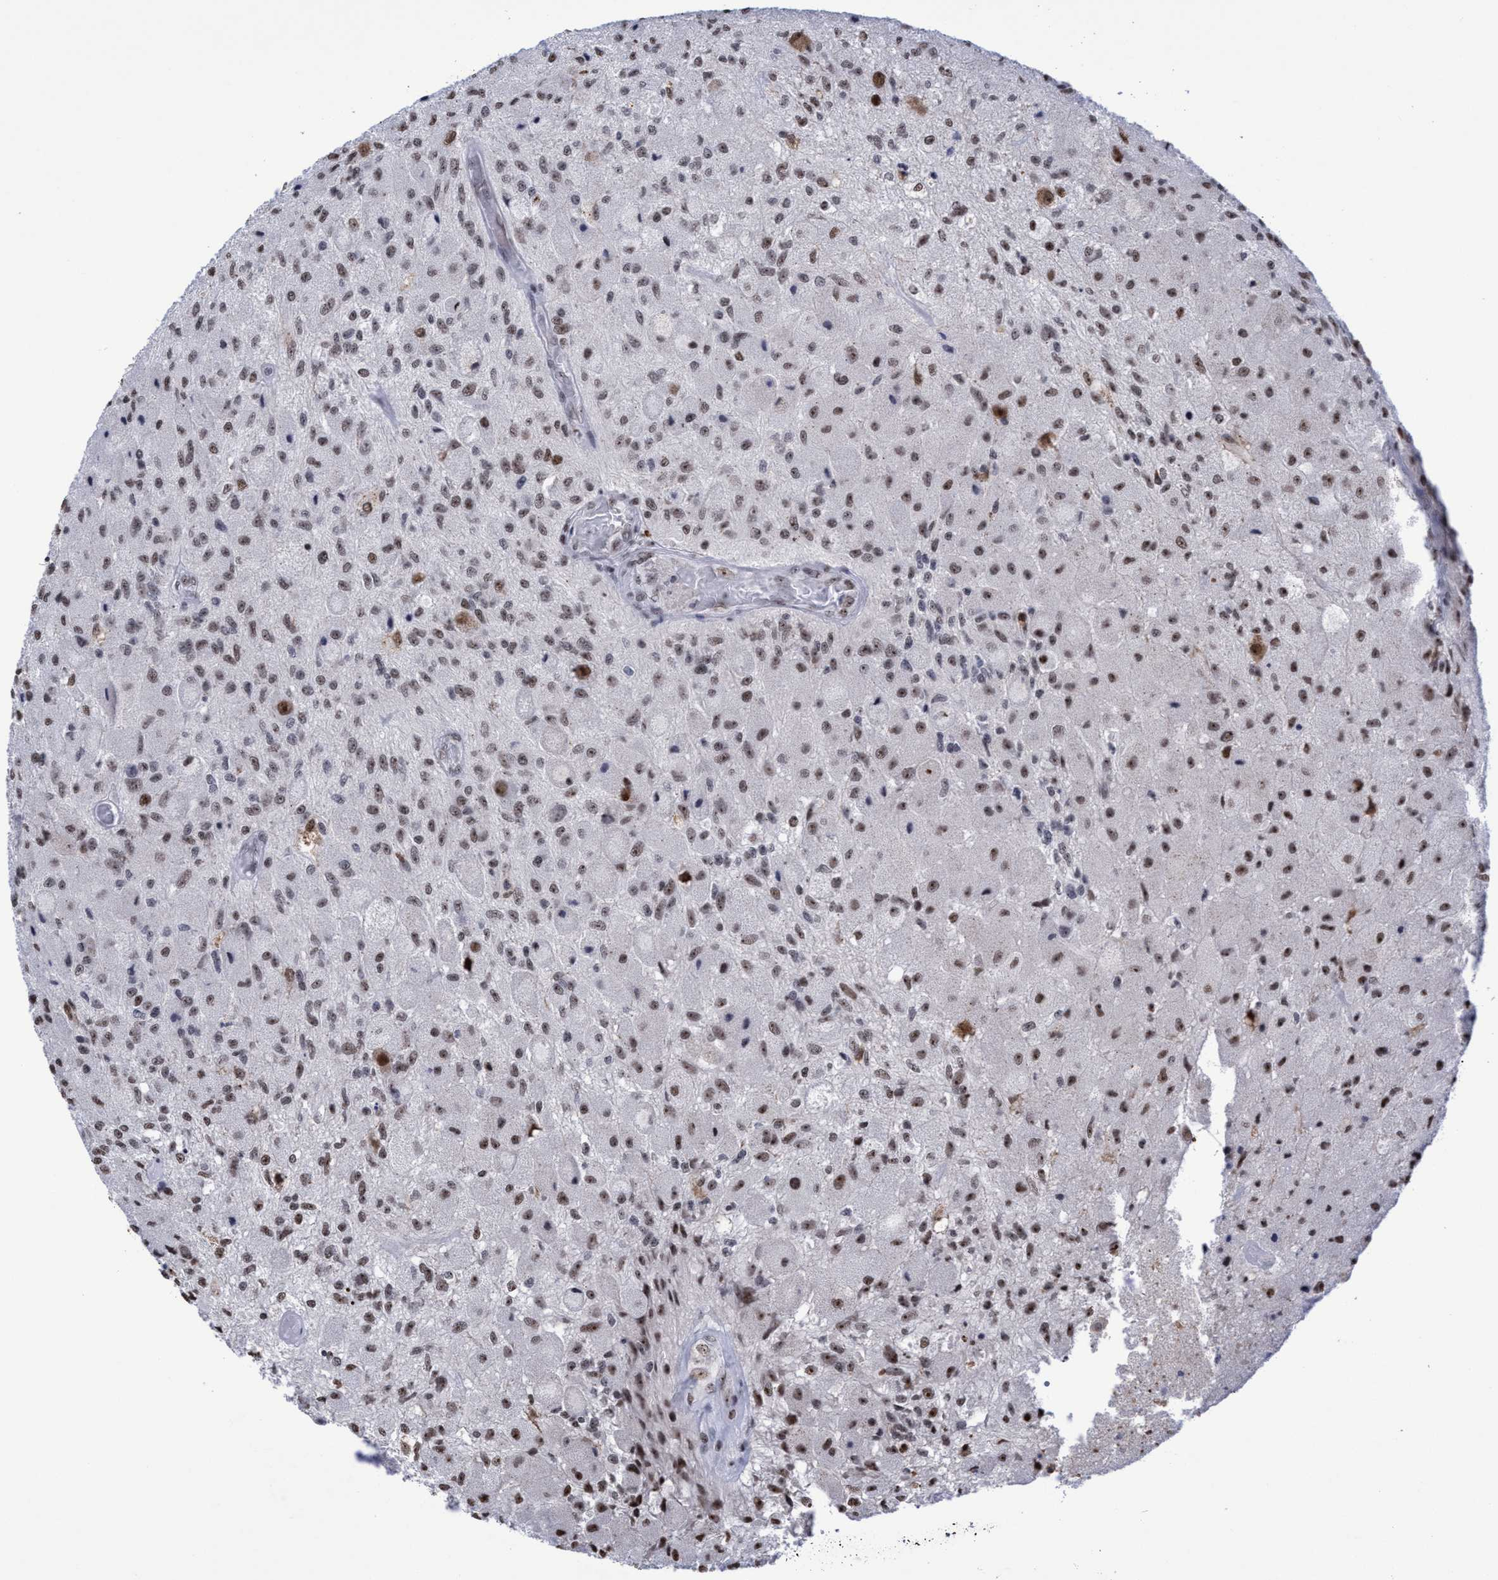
{"staining": {"intensity": "moderate", "quantity": "25%-75%", "location": "nuclear"}, "tissue": "glioma", "cell_type": "Tumor cells", "image_type": "cancer", "snomed": [{"axis": "morphology", "description": "Normal tissue, NOS"}, {"axis": "morphology", "description": "Glioma, malignant, High grade"}, {"axis": "topography", "description": "Cerebral cortex"}], "caption": "Protein expression analysis of high-grade glioma (malignant) reveals moderate nuclear staining in about 25%-75% of tumor cells. The staining was performed using DAB (3,3'-diaminobenzidine) to visualize the protein expression in brown, while the nuclei were stained in blue with hematoxylin (Magnification: 20x).", "gene": "EFCAB10", "patient": {"sex": "male", "age": 77}}